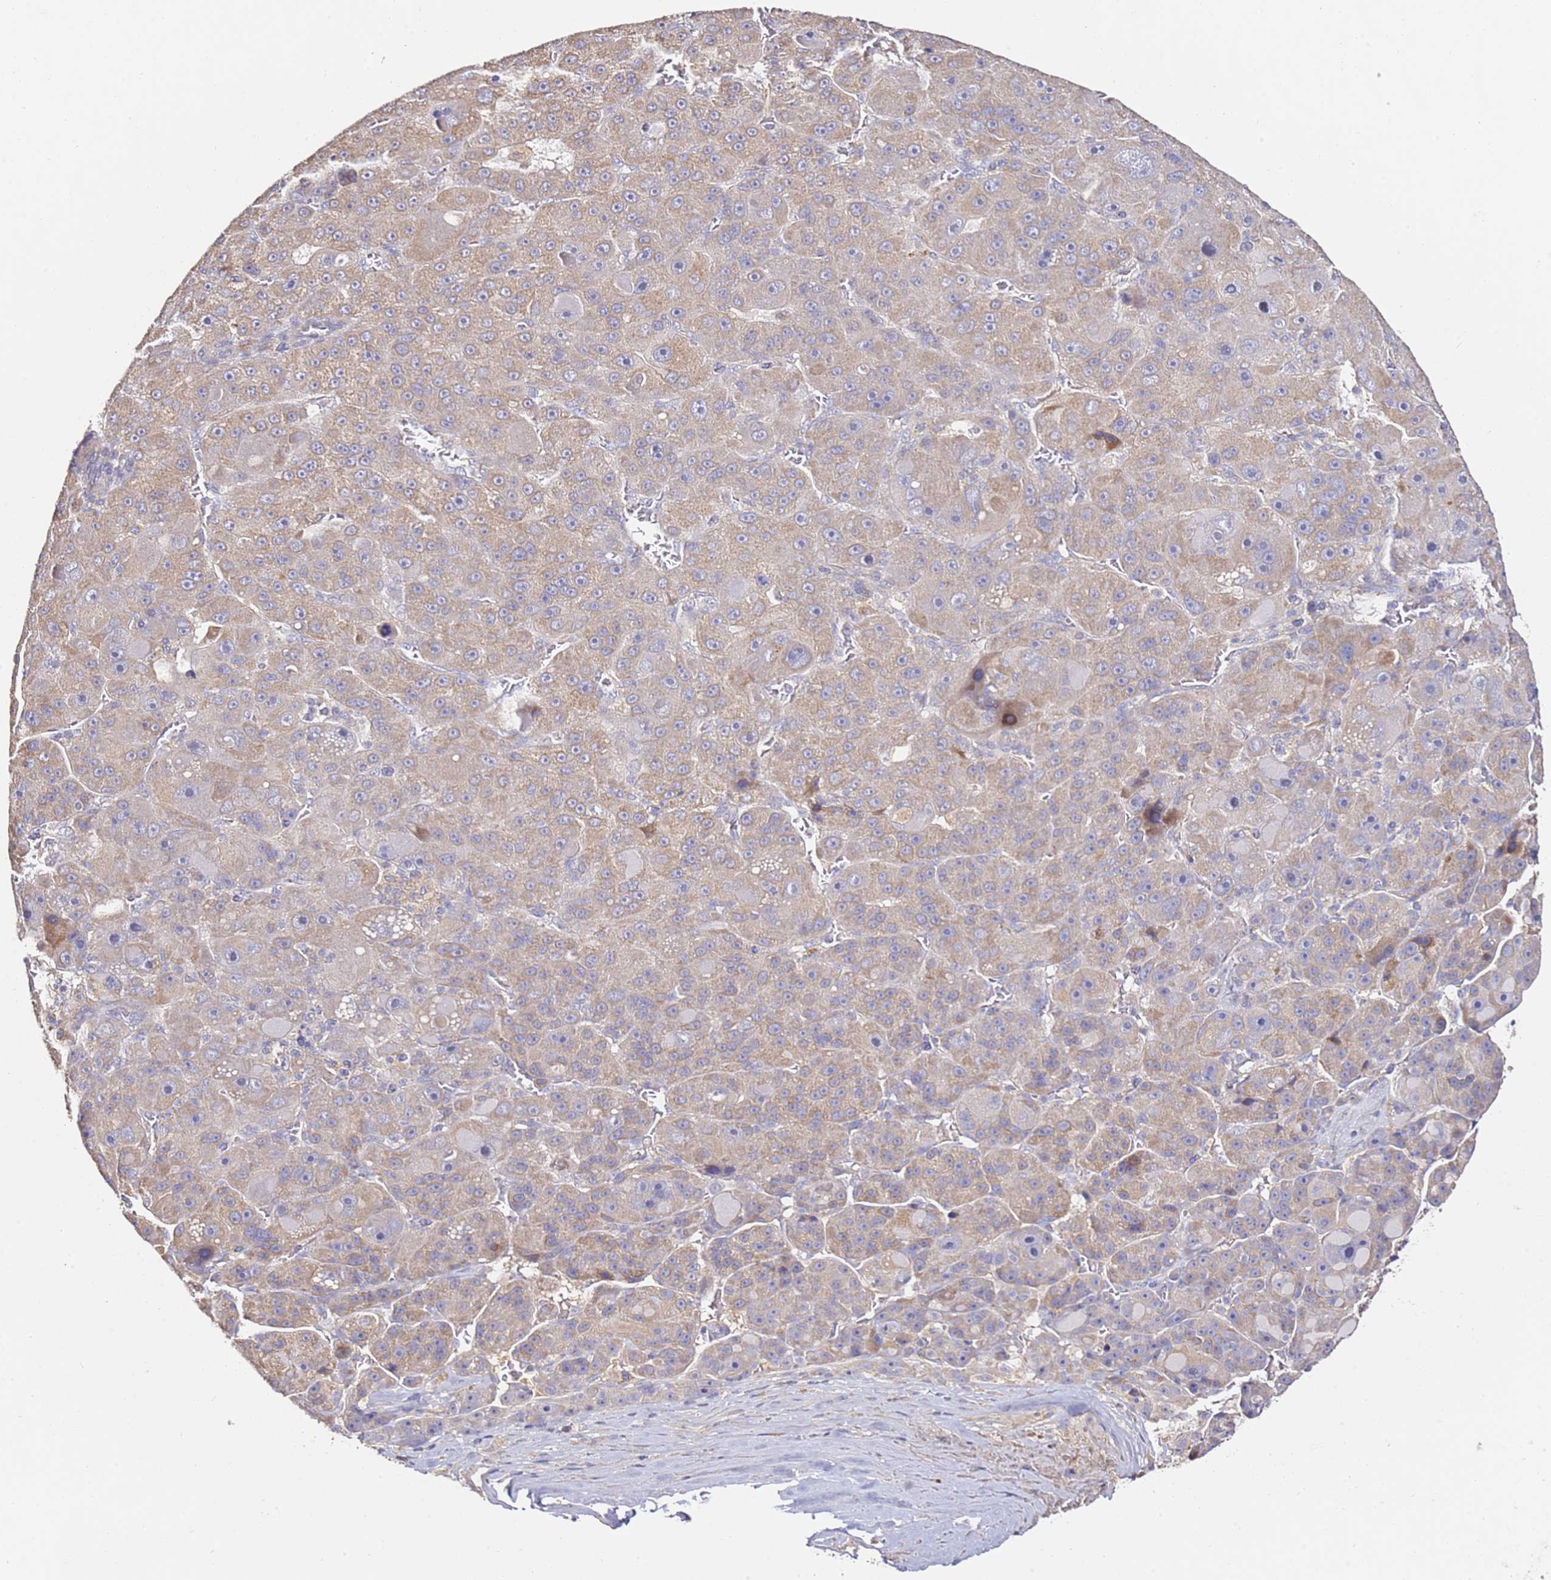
{"staining": {"intensity": "weak", "quantity": ">75%", "location": "cytoplasmic/membranous"}, "tissue": "liver cancer", "cell_type": "Tumor cells", "image_type": "cancer", "snomed": [{"axis": "morphology", "description": "Carcinoma, Hepatocellular, NOS"}, {"axis": "topography", "description": "Liver"}], "caption": "Liver hepatocellular carcinoma stained with a protein marker exhibits weak staining in tumor cells.", "gene": "OR2B11", "patient": {"sex": "male", "age": 76}}